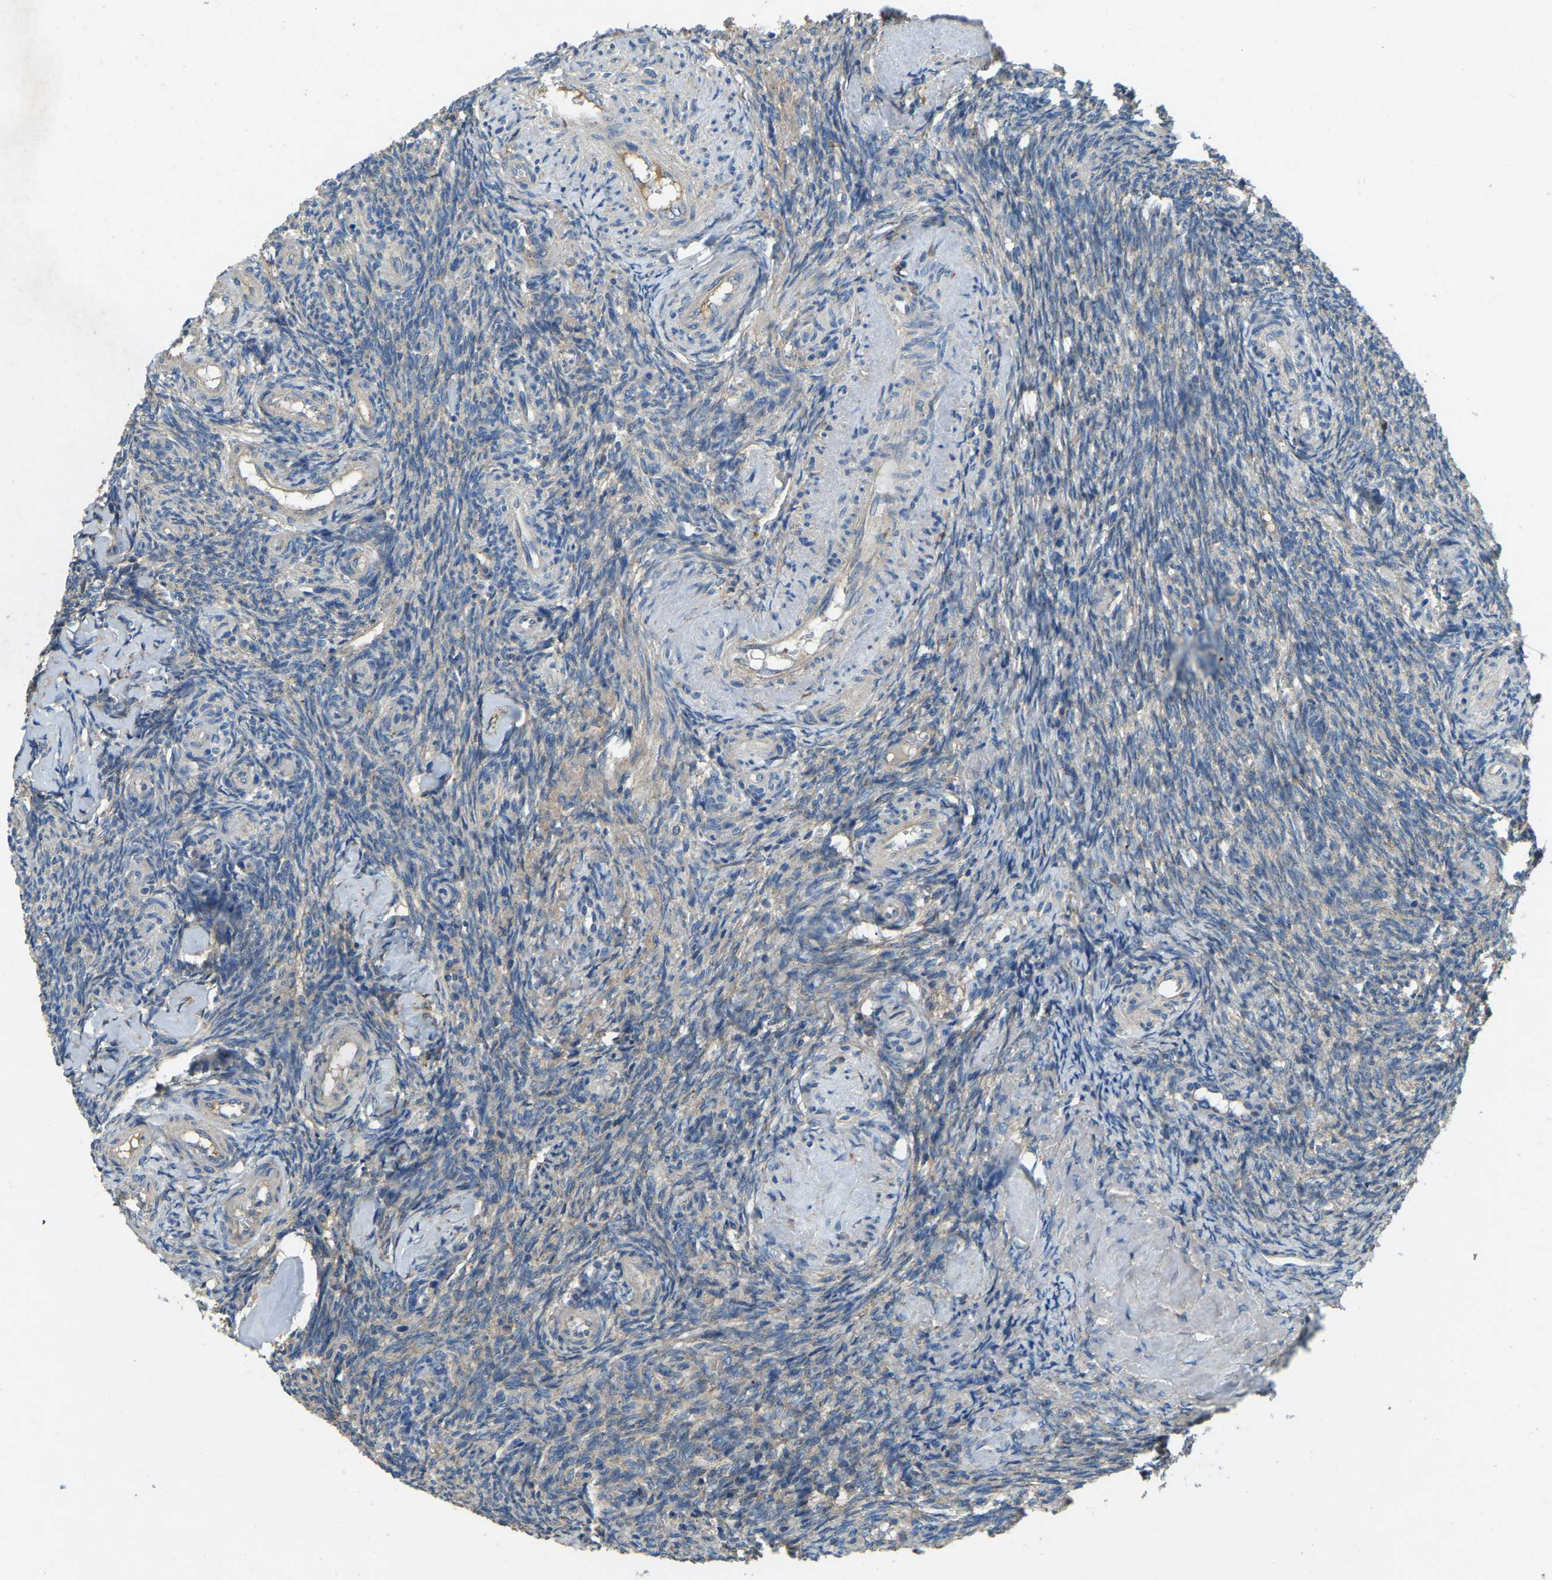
{"staining": {"intensity": "moderate", "quantity": "25%-75%", "location": "cytoplasmic/membranous"}, "tissue": "ovary", "cell_type": "Ovarian stroma cells", "image_type": "normal", "snomed": [{"axis": "morphology", "description": "Normal tissue, NOS"}, {"axis": "topography", "description": "Ovary"}], "caption": "A high-resolution micrograph shows immunohistochemistry staining of benign ovary, which displays moderate cytoplasmic/membranous positivity in about 25%-75% of ovarian stroma cells. Immunohistochemistry stains the protein of interest in brown and the nuclei are stained blue.", "gene": "ATP8B1", "patient": {"sex": "female", "age": 41}}